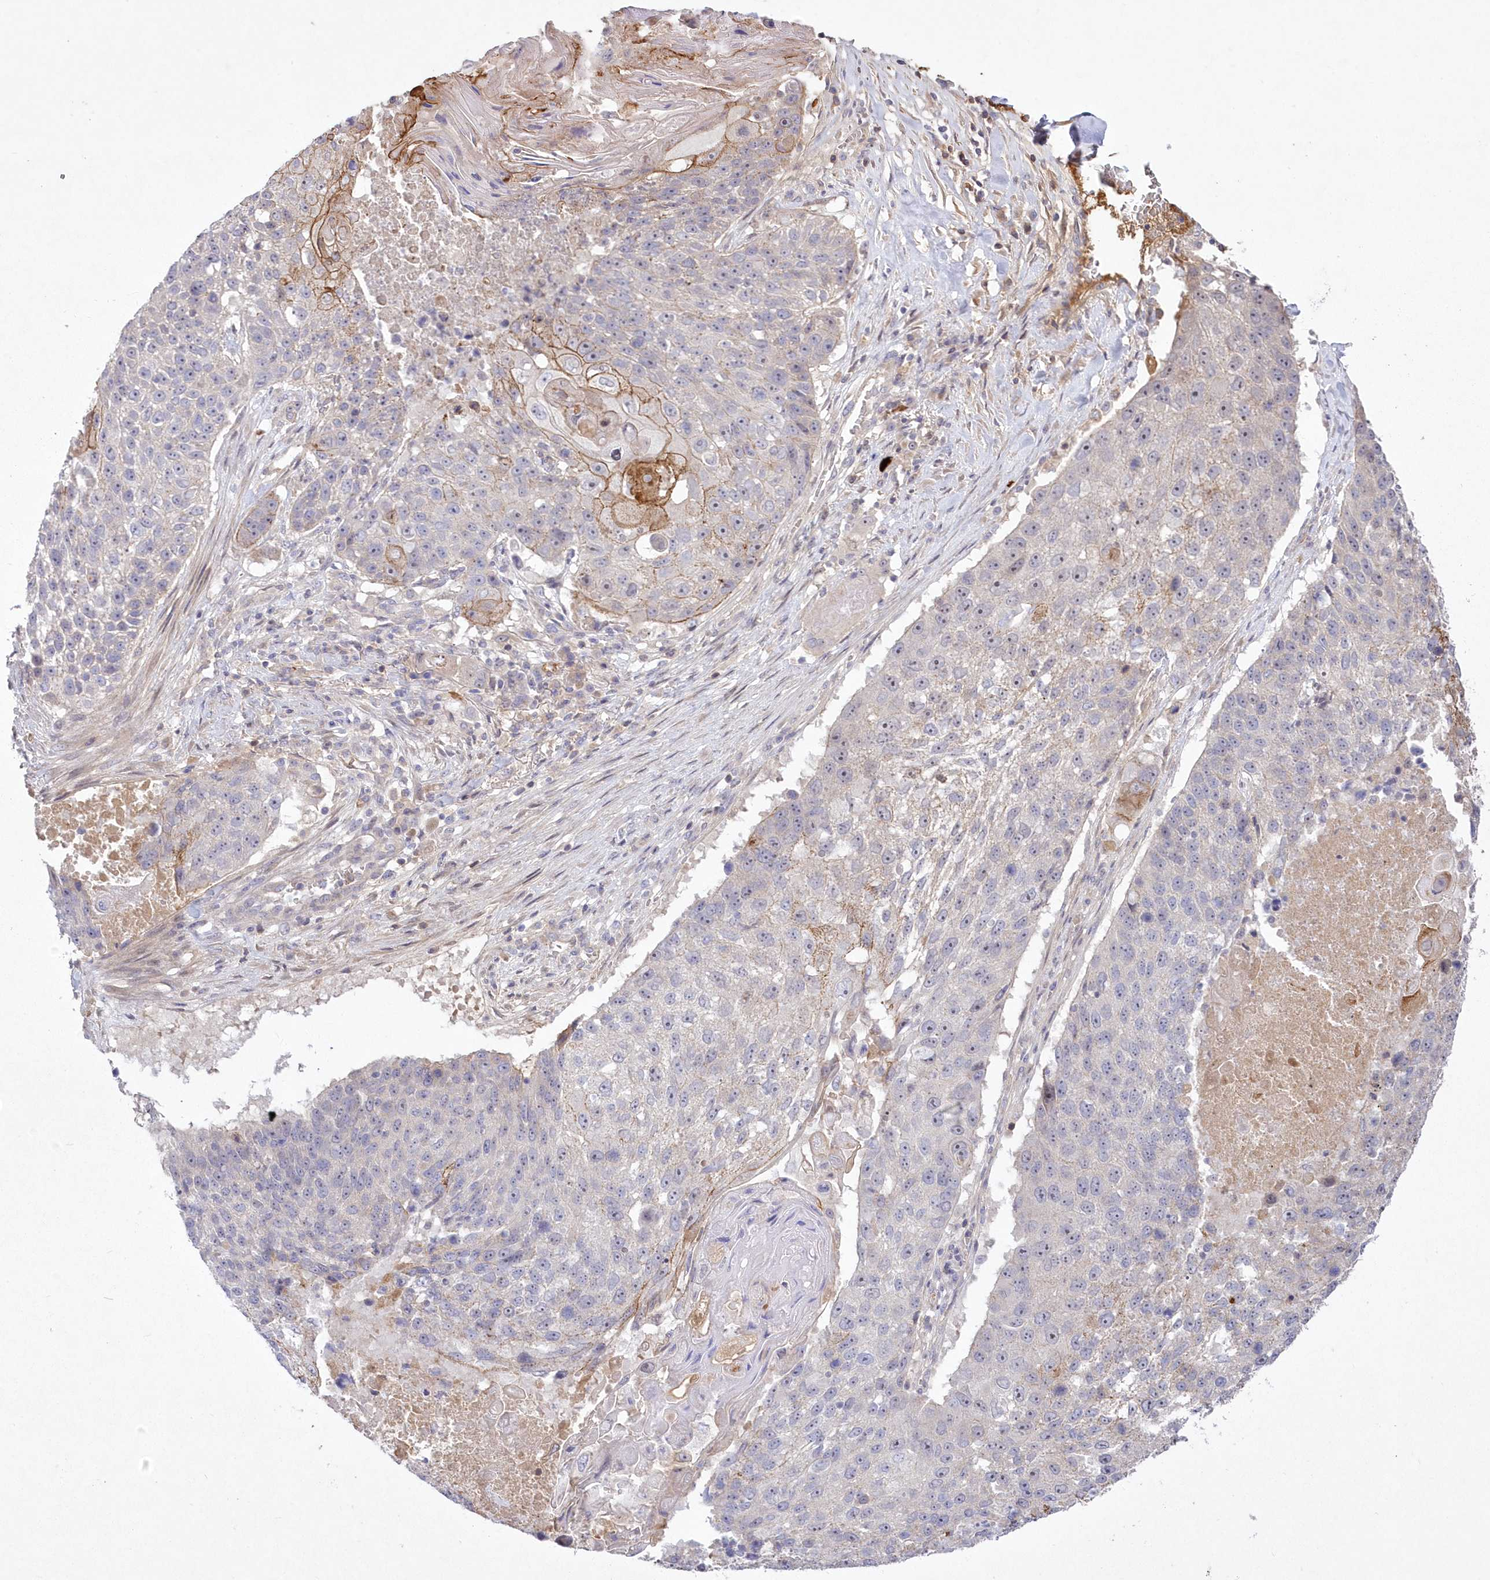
{"staining": {"intensity": "moderate", "quantity": "<25%", "location": "cytoplasmic/membranous"}, "tissue": "lung cancer", "cell_type": "Tumor cells", "image_type": "cancer", "snomed": [{"axis": "morphology", "description": "Squamous cell carcinoma, NOS"}, {"axis": "topography", "description": "Lung"}], "caption": "Approximately <25% of tumor cells in lung cancer (squamous cell carcinoma) reveal moderate cytoplasmic/membranous protein expression as visualized by brown immunohistochemical staining.", "gene": "WBP1L", "patient": {"sex": "male", "age": 61}}